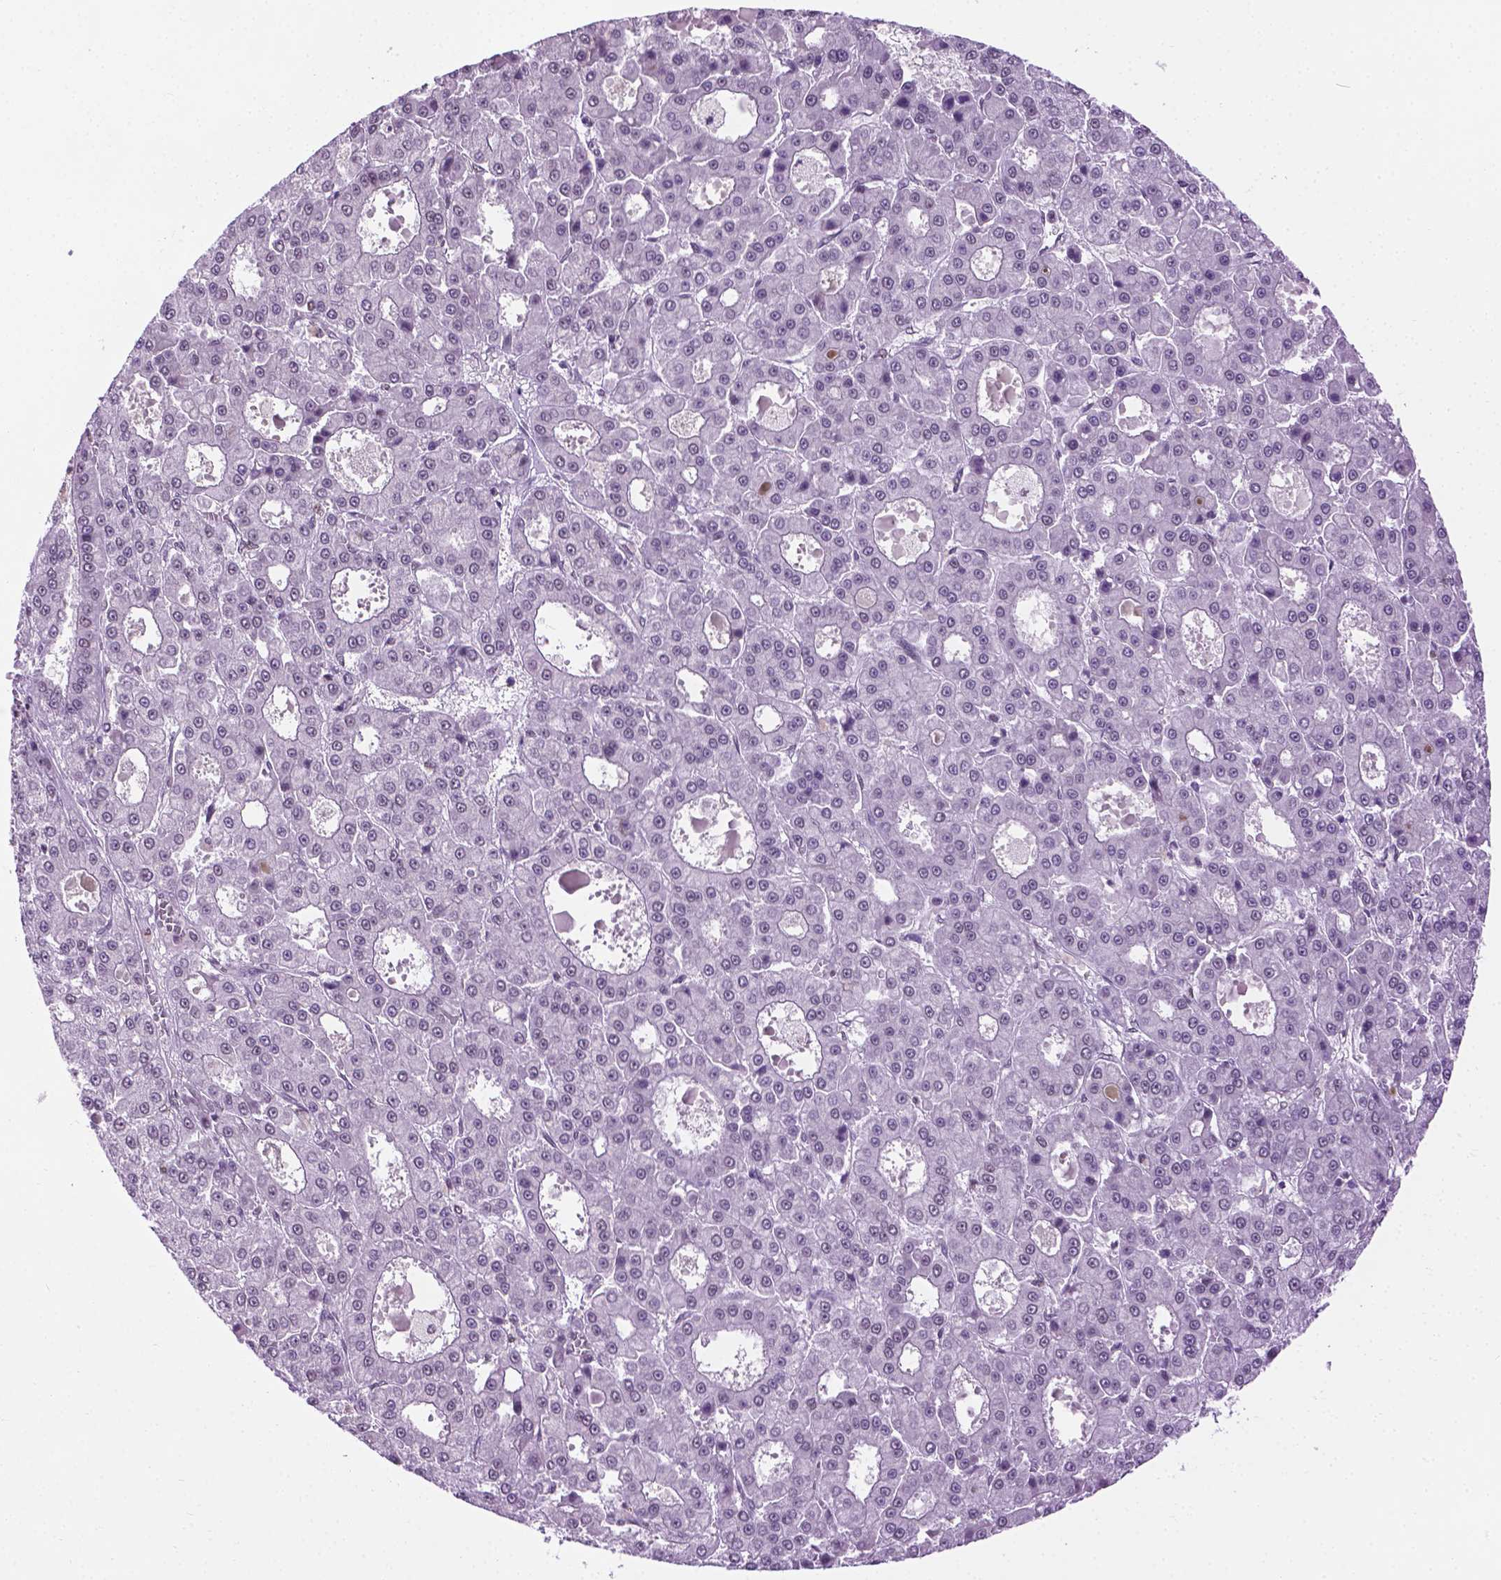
{"staining": {"intensity": "negative", "quantity": "none", "location": "none"}, "tissue": "liver cancer", "cell_type": "Tumor cells", "image_type": "cancer", "snomed": [{"axis": "morphology", "description": "Carcinoma, Hepatocellular, NOS"}, {"axis": "topography", "description": "Liver"}], "caption": "Tumor cells show no significant positivity in liver cancer (hepatocellular carcinoma). Brightfield microscopy of IHC stained with DAB (brown) and hematoxylin (blue), captured at high magnification.", "gene": "ABI2", "patient": {"sex": "male", "age": 70}}